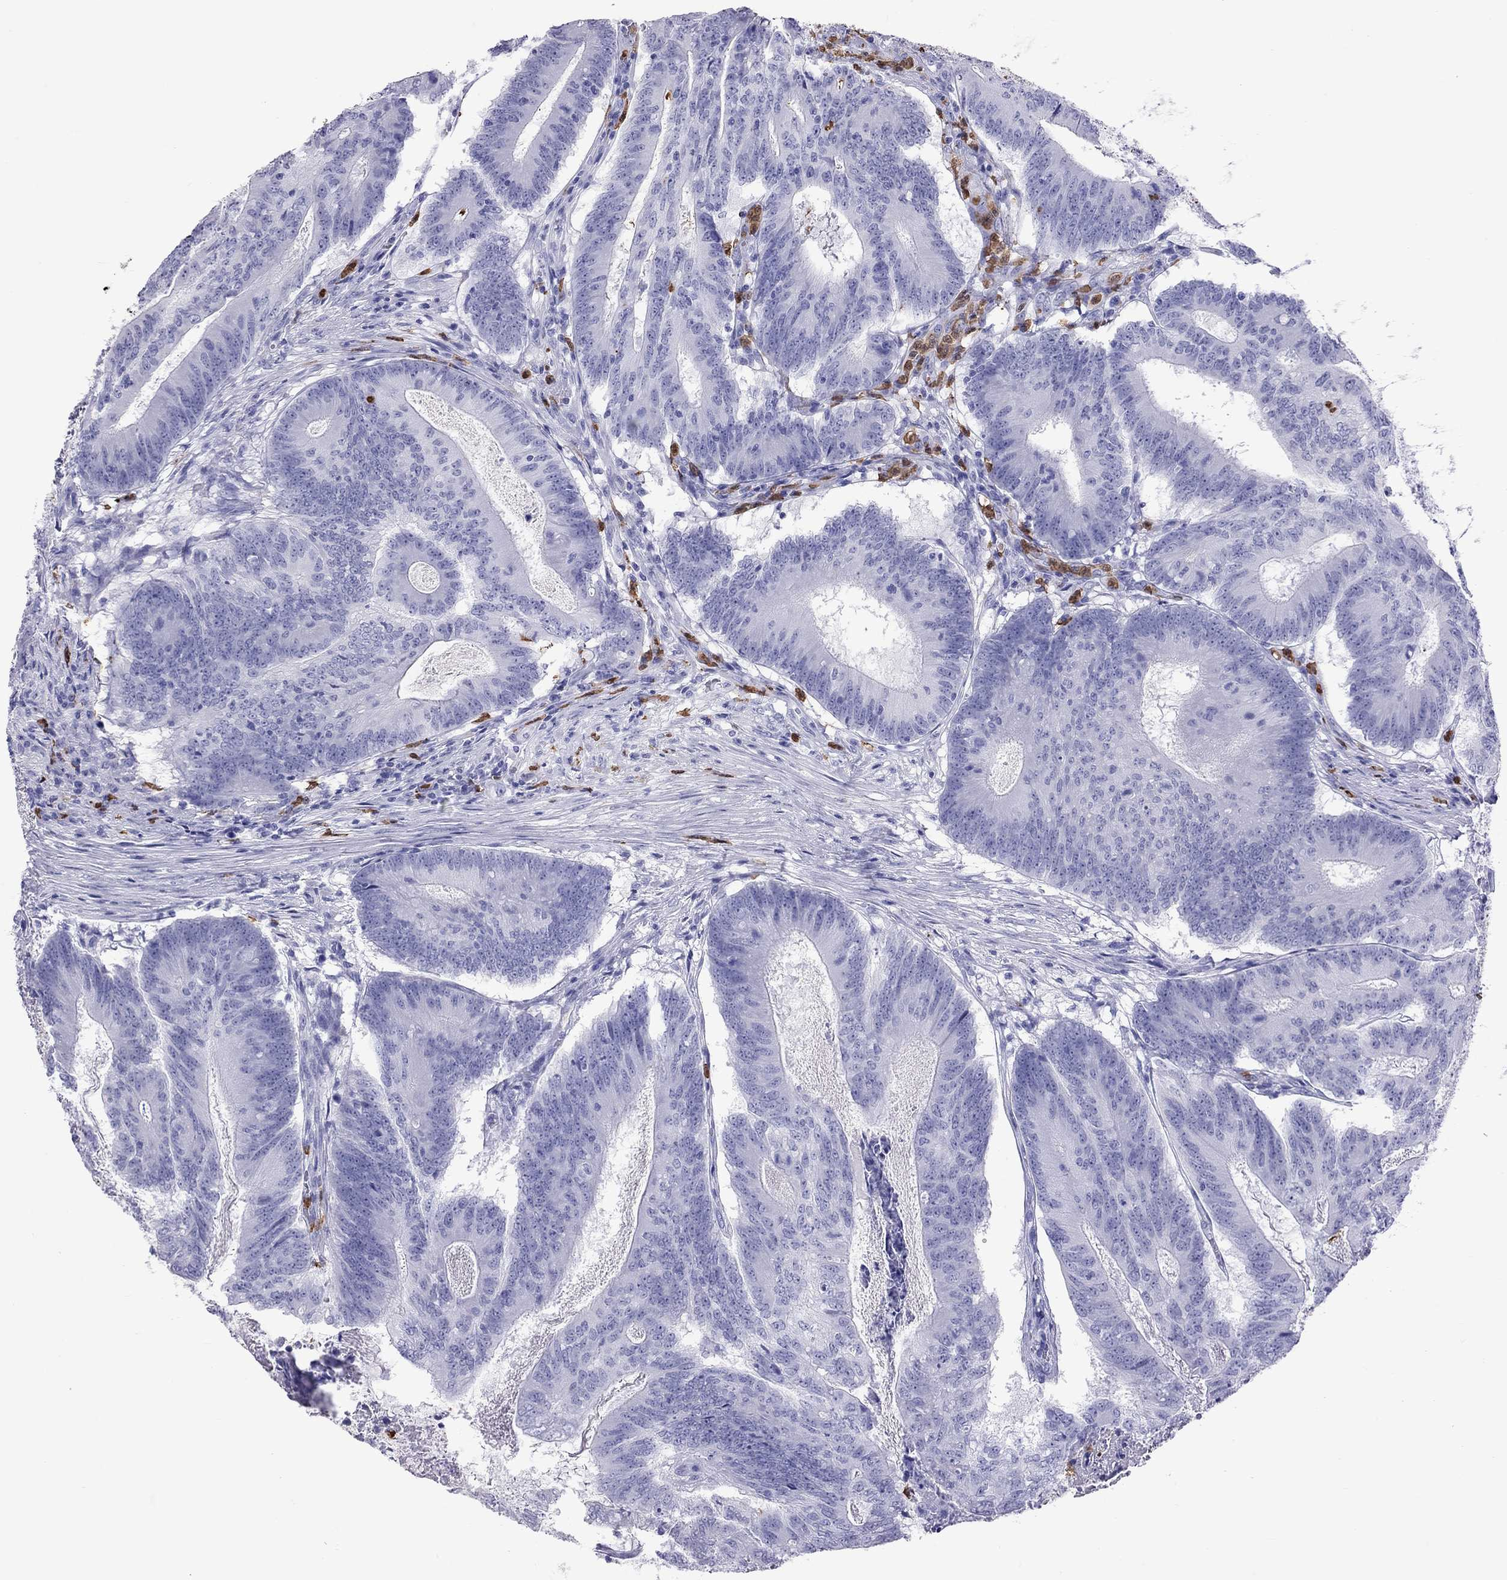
{"staining": {"intensity": "negative", "quantity": "none", "location": "none"}, "tissue": "colorectal cancer", "cell_type": "Tumor cells", "image_type": "cancer", "snomed": [{"axis": "morphology", "description": "Adenocarcinoma, NOS"}, {"axis": "topography", "description": "Colon"}], "caption": "Immunohistochemistry (IHC) of human colorectal adenocarcinoma shows no staining in tumor cells. (DAB (3,3'-diaminobenzidine) IHC, high magnification).", "gene": "SLAMF1", "patient": {"sex": "female", "age": 70}}